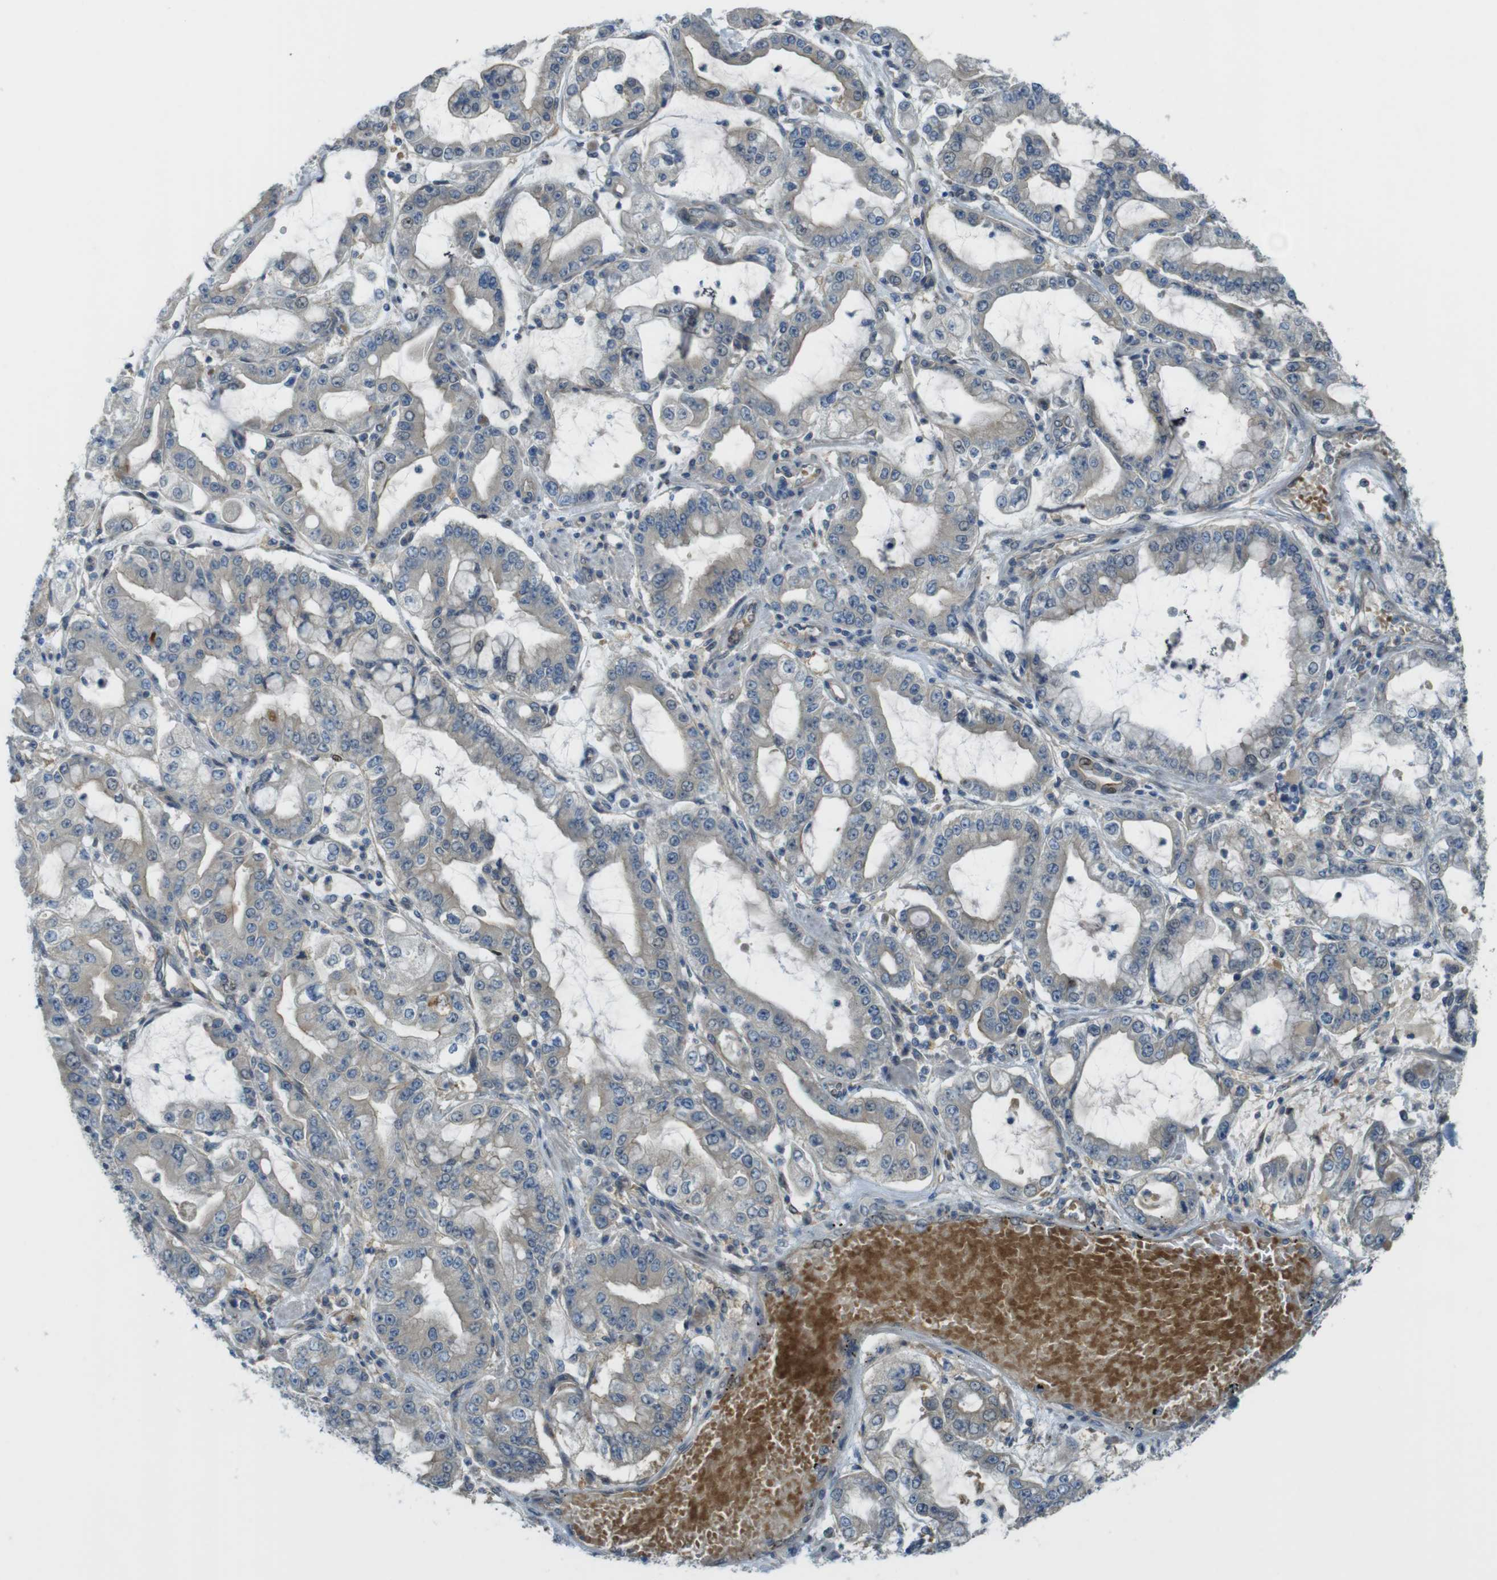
{"staining": {"intensity": "weak", "quantity": "<25%", "location": "cytoplasmic/membranous"}, "tissue": "stomach cancer", "cell_type": "Tumor cells", "image_type": "cancer", "snomed": [{"axis": "morphology", "description": "Adenocarcinoma, NOS"}, {"axis": "topography", "description": "Stomach"}], "caption": "This is an immunohistochemistry photomicrograph of adenocarcinoma (stomach). There is no staining in tumor cells.", "gene": "ABHD15", "patient": {"sex": "male", "age": 76}}